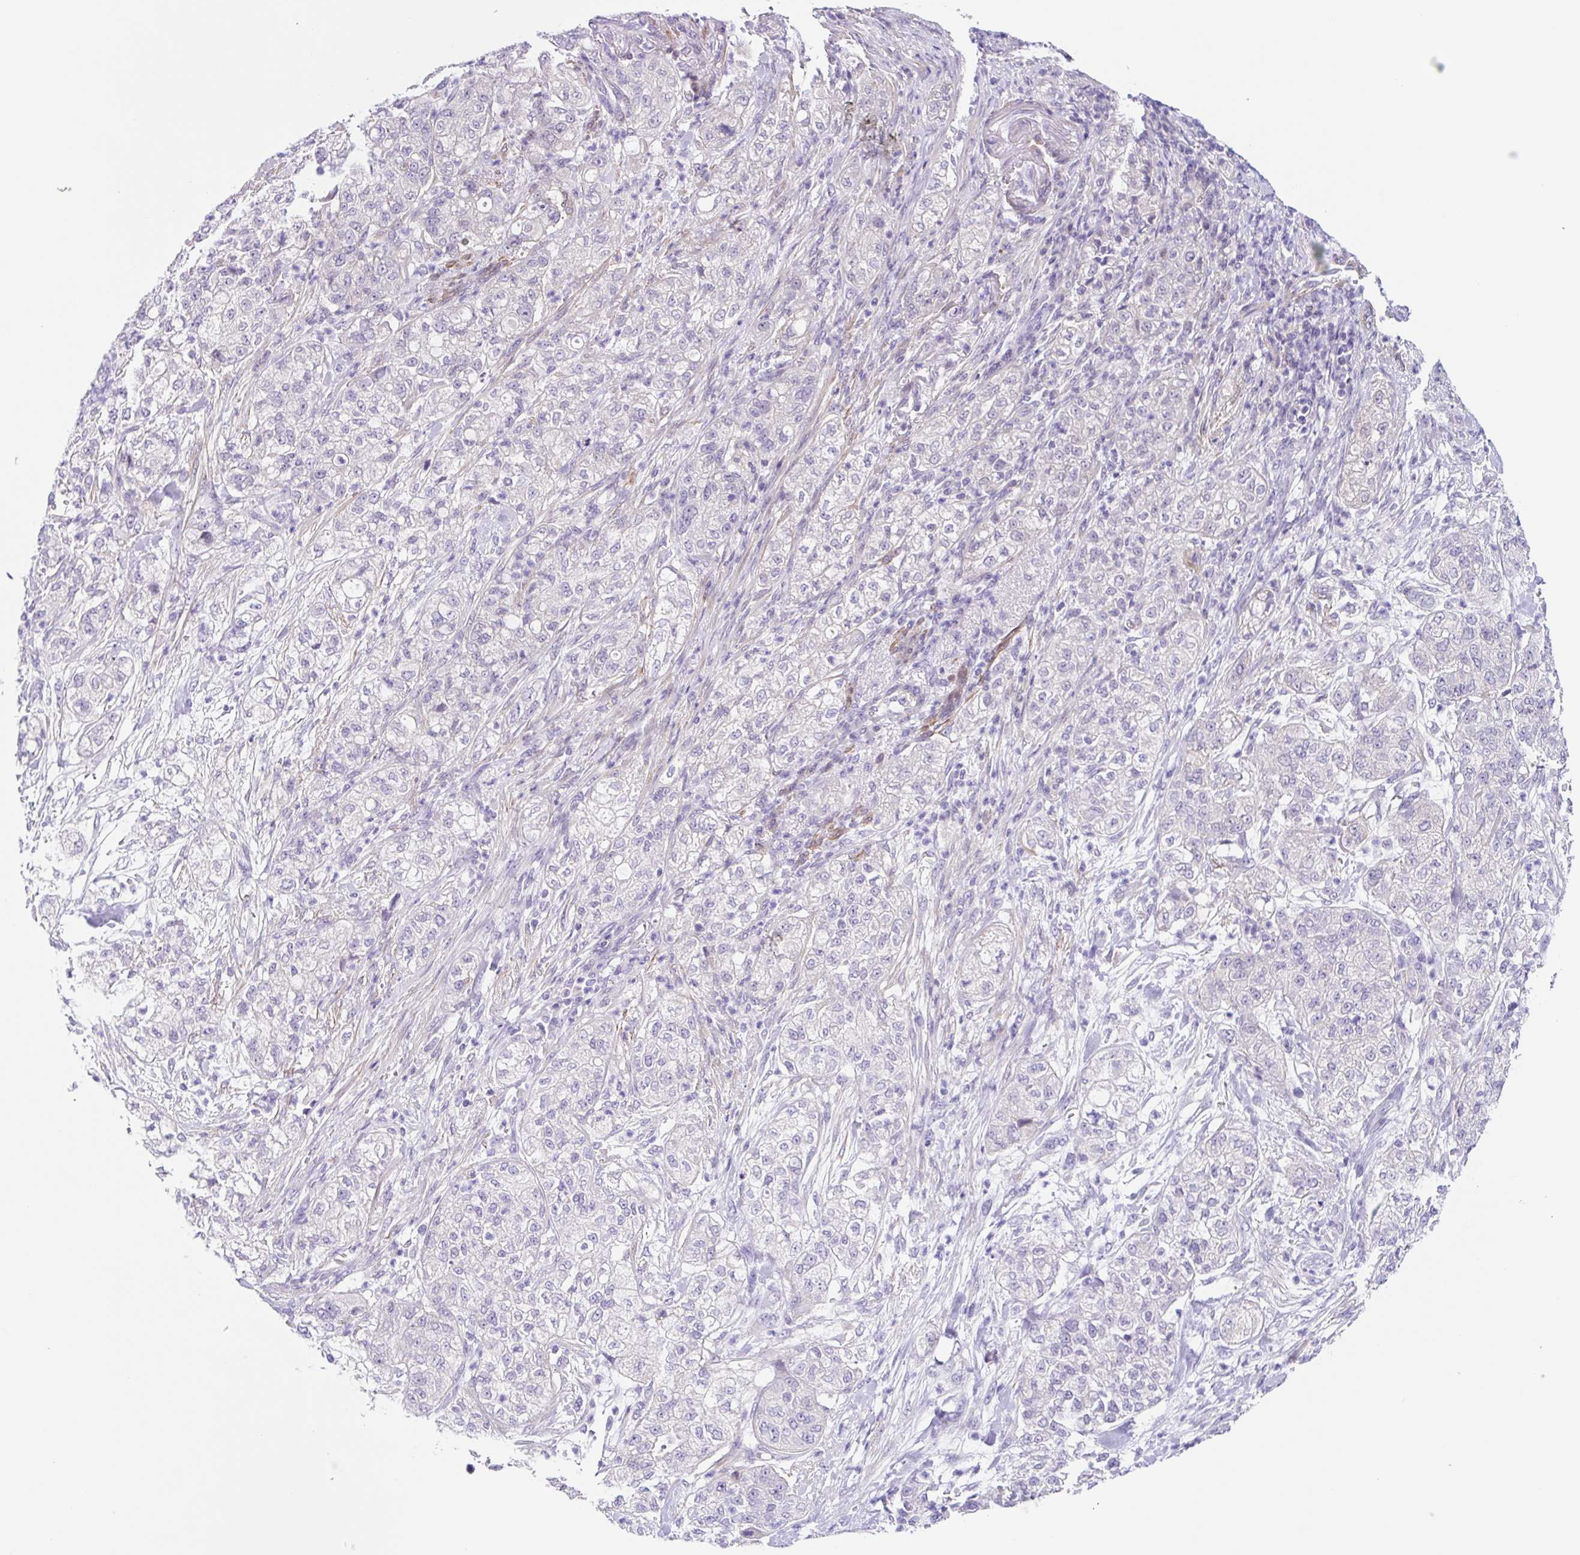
{"staining": {"intensity": "negative", "quantity": "none", "location": "none"}, "tissue": "pancreatic cancer", "cell_type": "Tumor cells", "image_type": "cancer", "snomed": [{"axis": "morphology", "description": "Adenocarcinoma, NOS"}, {"axis": "topography", "description": "Pancreas"}], "caption": "An image of pancreatic cancer stained for a protein demonstrates no brown staining in tumor cells.", "gene": "DCAF17", "patient": {"sex": "female", "age": 78}}